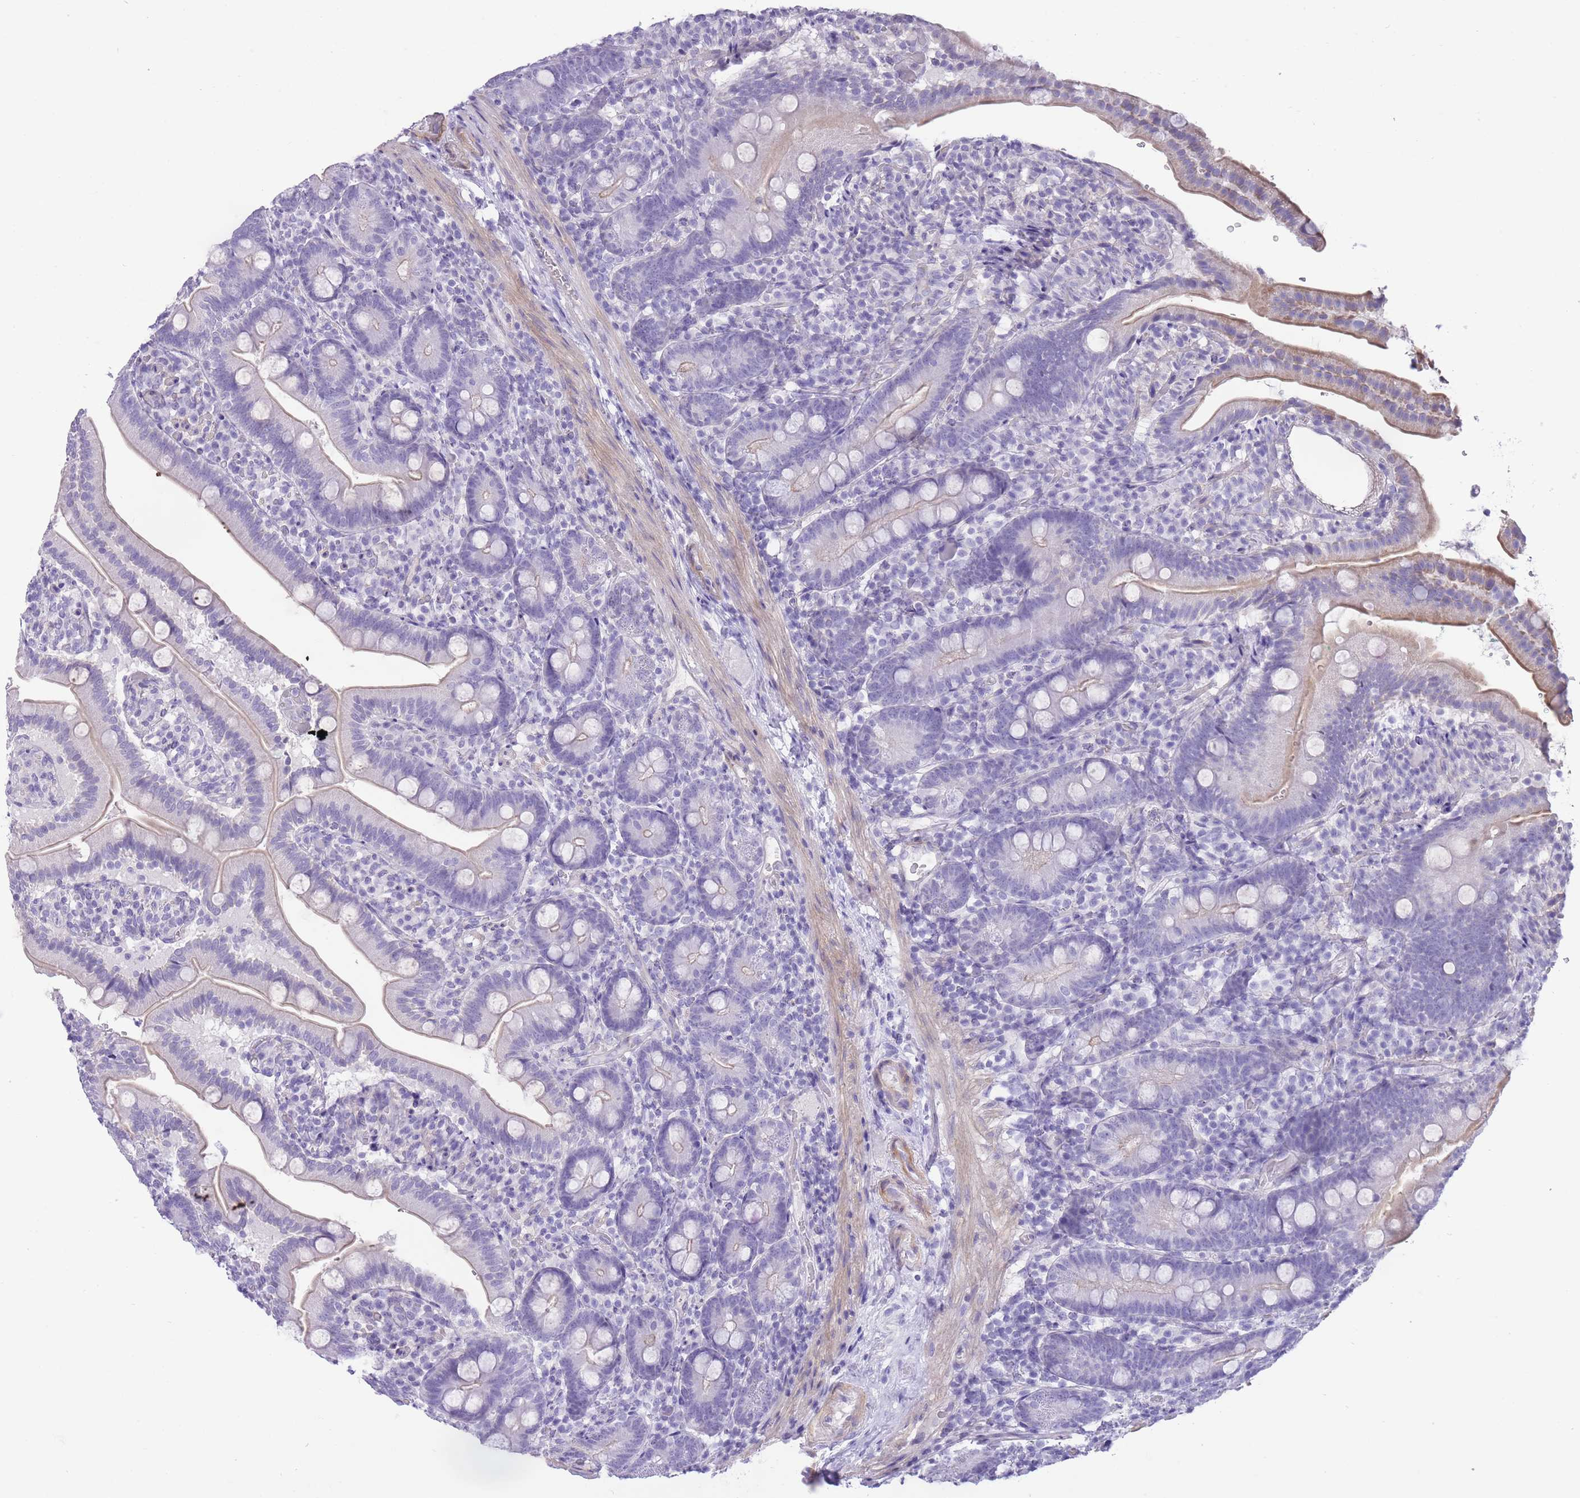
{"staining": {"intensity": "negative", "quantity": "none", "location": "none"}, "tissue": "duodenum", "cell_type": "Glandular cells", "image_type": "normal", "snomed": [{"axis": "morphology", "description": "Normal tissue, NOS"}, {"axis": "topography", "description": "Duodenum"}], "caption": "Image shows no significant protein positivity in glandular cells of unremarkable duodenum.", "gene": "OR11H12", "patient": {"sex": "female", "age": 67}}